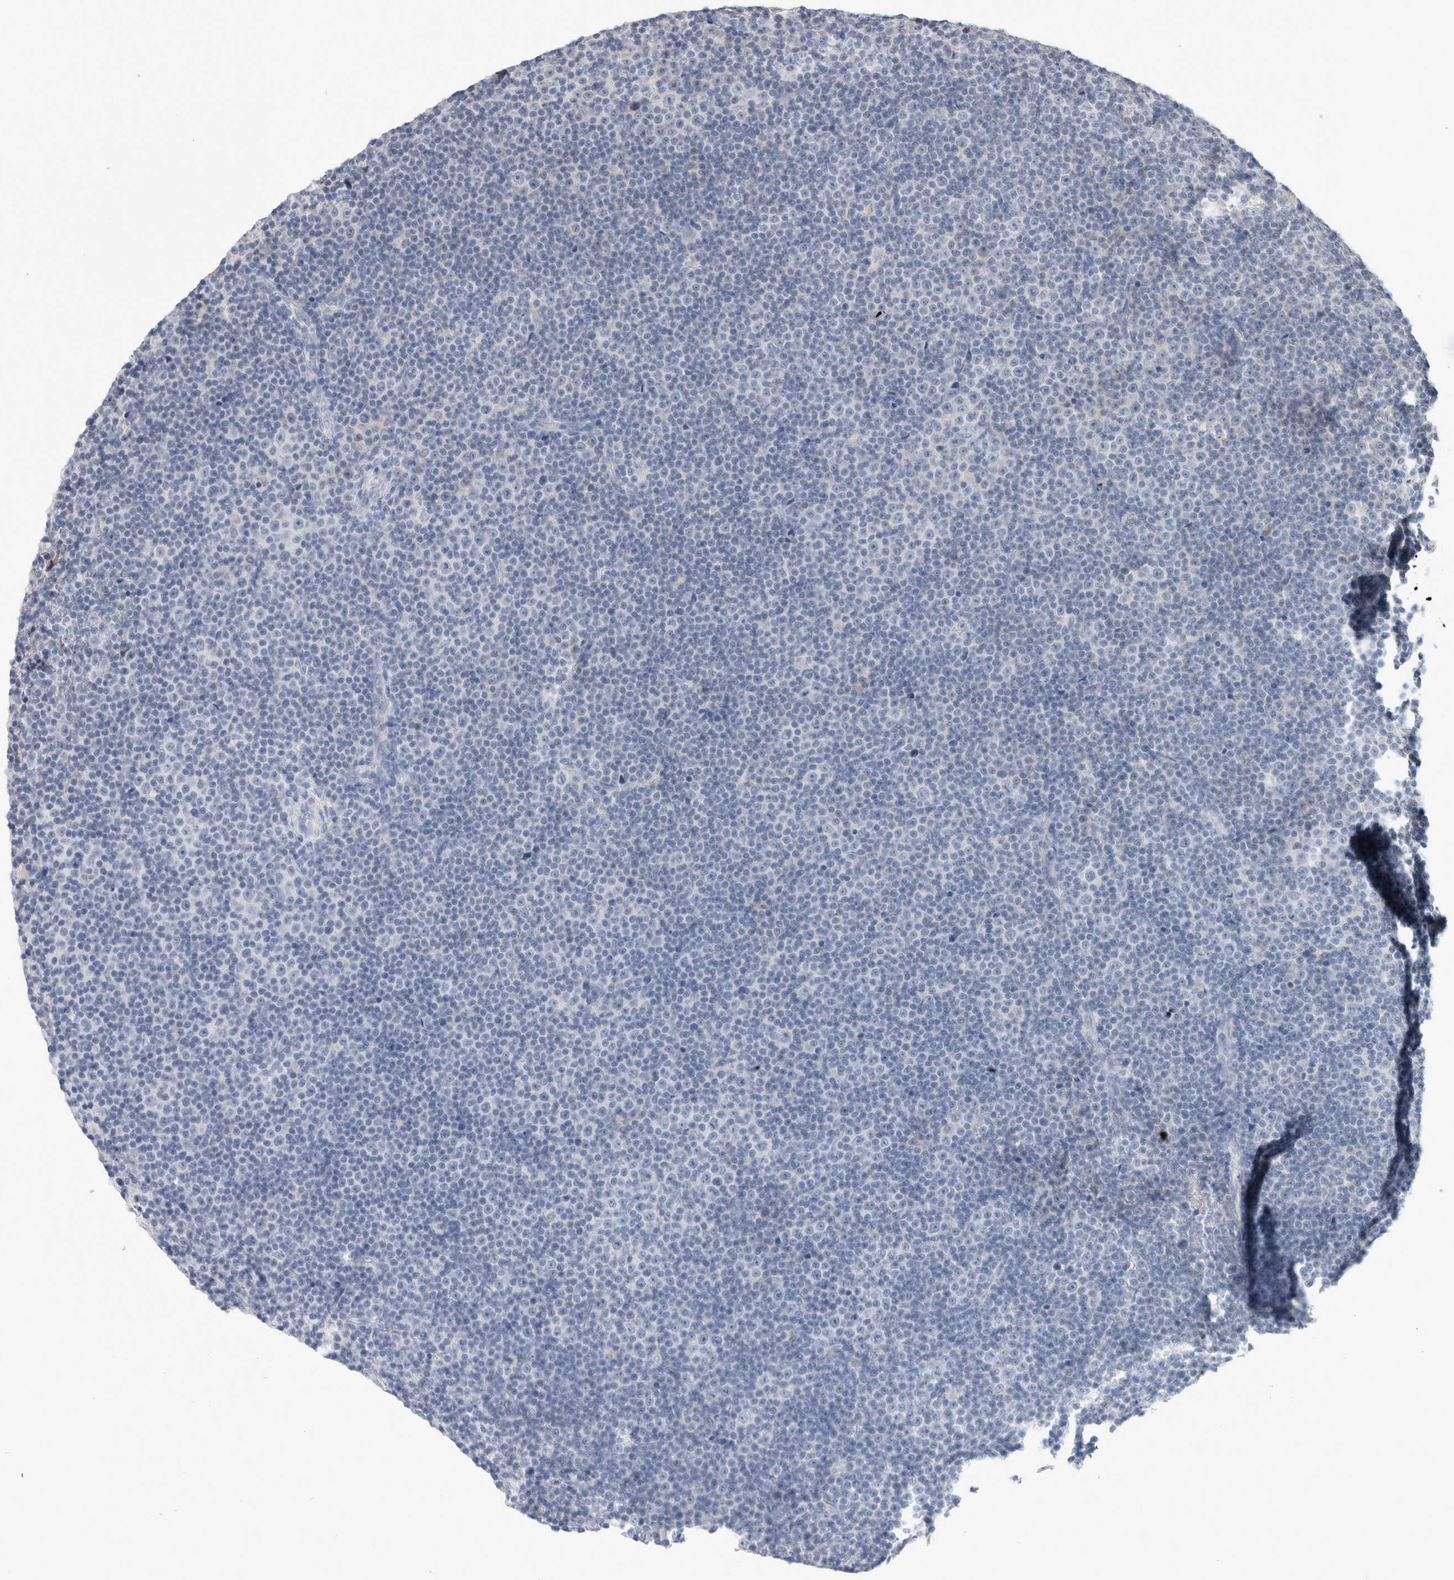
{"staining": {"intensity": "negative", "quantity": "none", "location": "none"}, "tissue": "lymphoma", "cell_type": "Tumor cells", "image_type": "cancer", "snomed": [{"axis": "morphology", "description": "Malignant lymphoma, non-Hodgkin's type, Low grade"}, {"axis": "topography", "description": "Lymph node"}], "caption": "Tumor cells are negative for brown protein staining in malignant lymphoma, non-Hodgkin's type (low-grade). (DAB (3,3'-diaminobenzidine) immunohistochemistry visualized using brightfield microscopy, high magnification).", "gene": "SCGB1A1", "patient": {"sex": "female", "age": 67}}